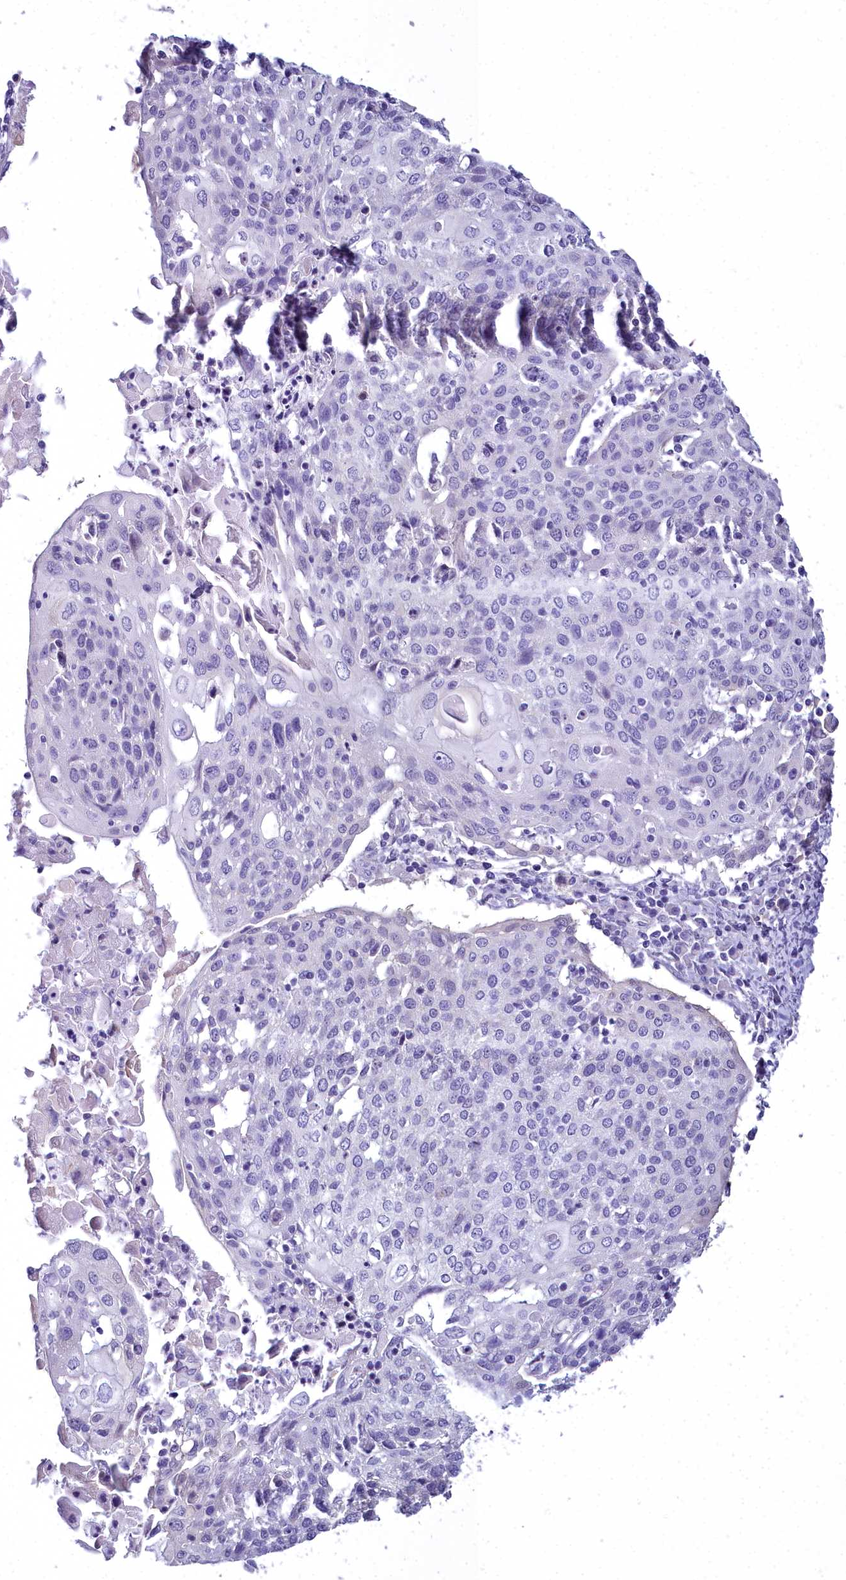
{"staining": {"intensity": "negative", "quantity": "none", "location": "none"}, "tissue": "cervical cancer", "cell_type": "Tumor cells", "image_type": "cancer", "snomed": [{"axis": "morphology", "description": "Squamous cell carcinoma, NOS"}, {"axis": "topography", "description": "Cervix"}], "caption": "Cervical cancer (squamous cell carcinoma) stained for a protein using IHC displays no expression tumor cells.", "gene": "TIMM22", "patient": {"sex": "female", "age": 67}}